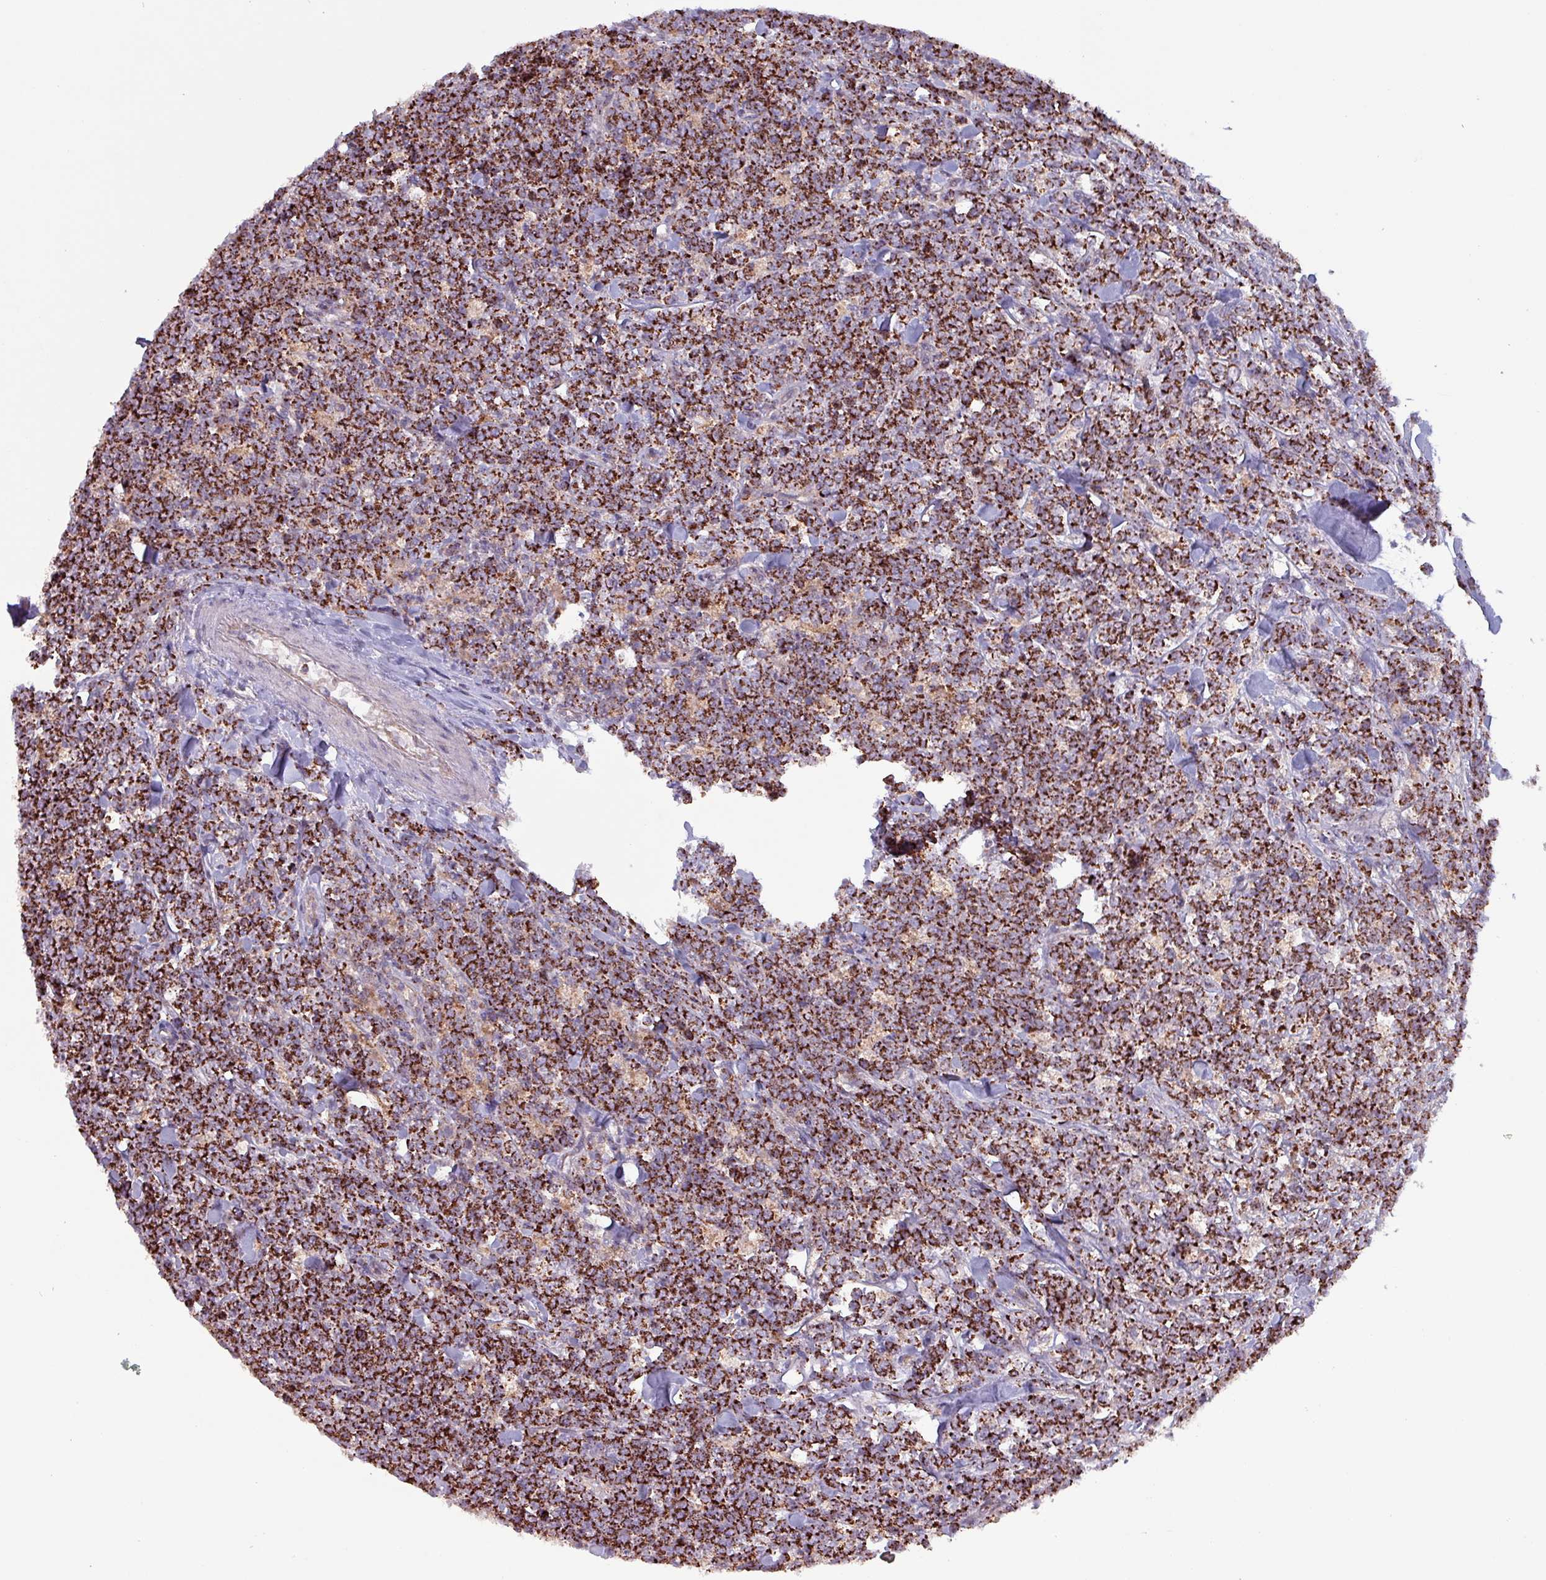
{"staining": {"intensity": "strong", "quantity": ">75%", "location": "cytoplasmic/membranous"}, "tissue": "lymphoma", "cell_type": "Tumor cells", "image_type": "cancer", "snomed": [{"axis": "morphology", "description": "Malignant lymphoma, non-Hodgkin's type, High grade"}, {"axis": "topography", "description": "Small intestine"}, {"axis": "topography", "description": "Colon"}], "caption": "The micrograph exhibits immunohistochemical staining of malignant lymphoma, non-Hodgkin's type (high-grade). There is strong cytoplasmic/membranous staining is appreciated in approximately >75% of tumor cells.", "gene": "ZNF322", "patient": {"sex": "male", "age": 8}}